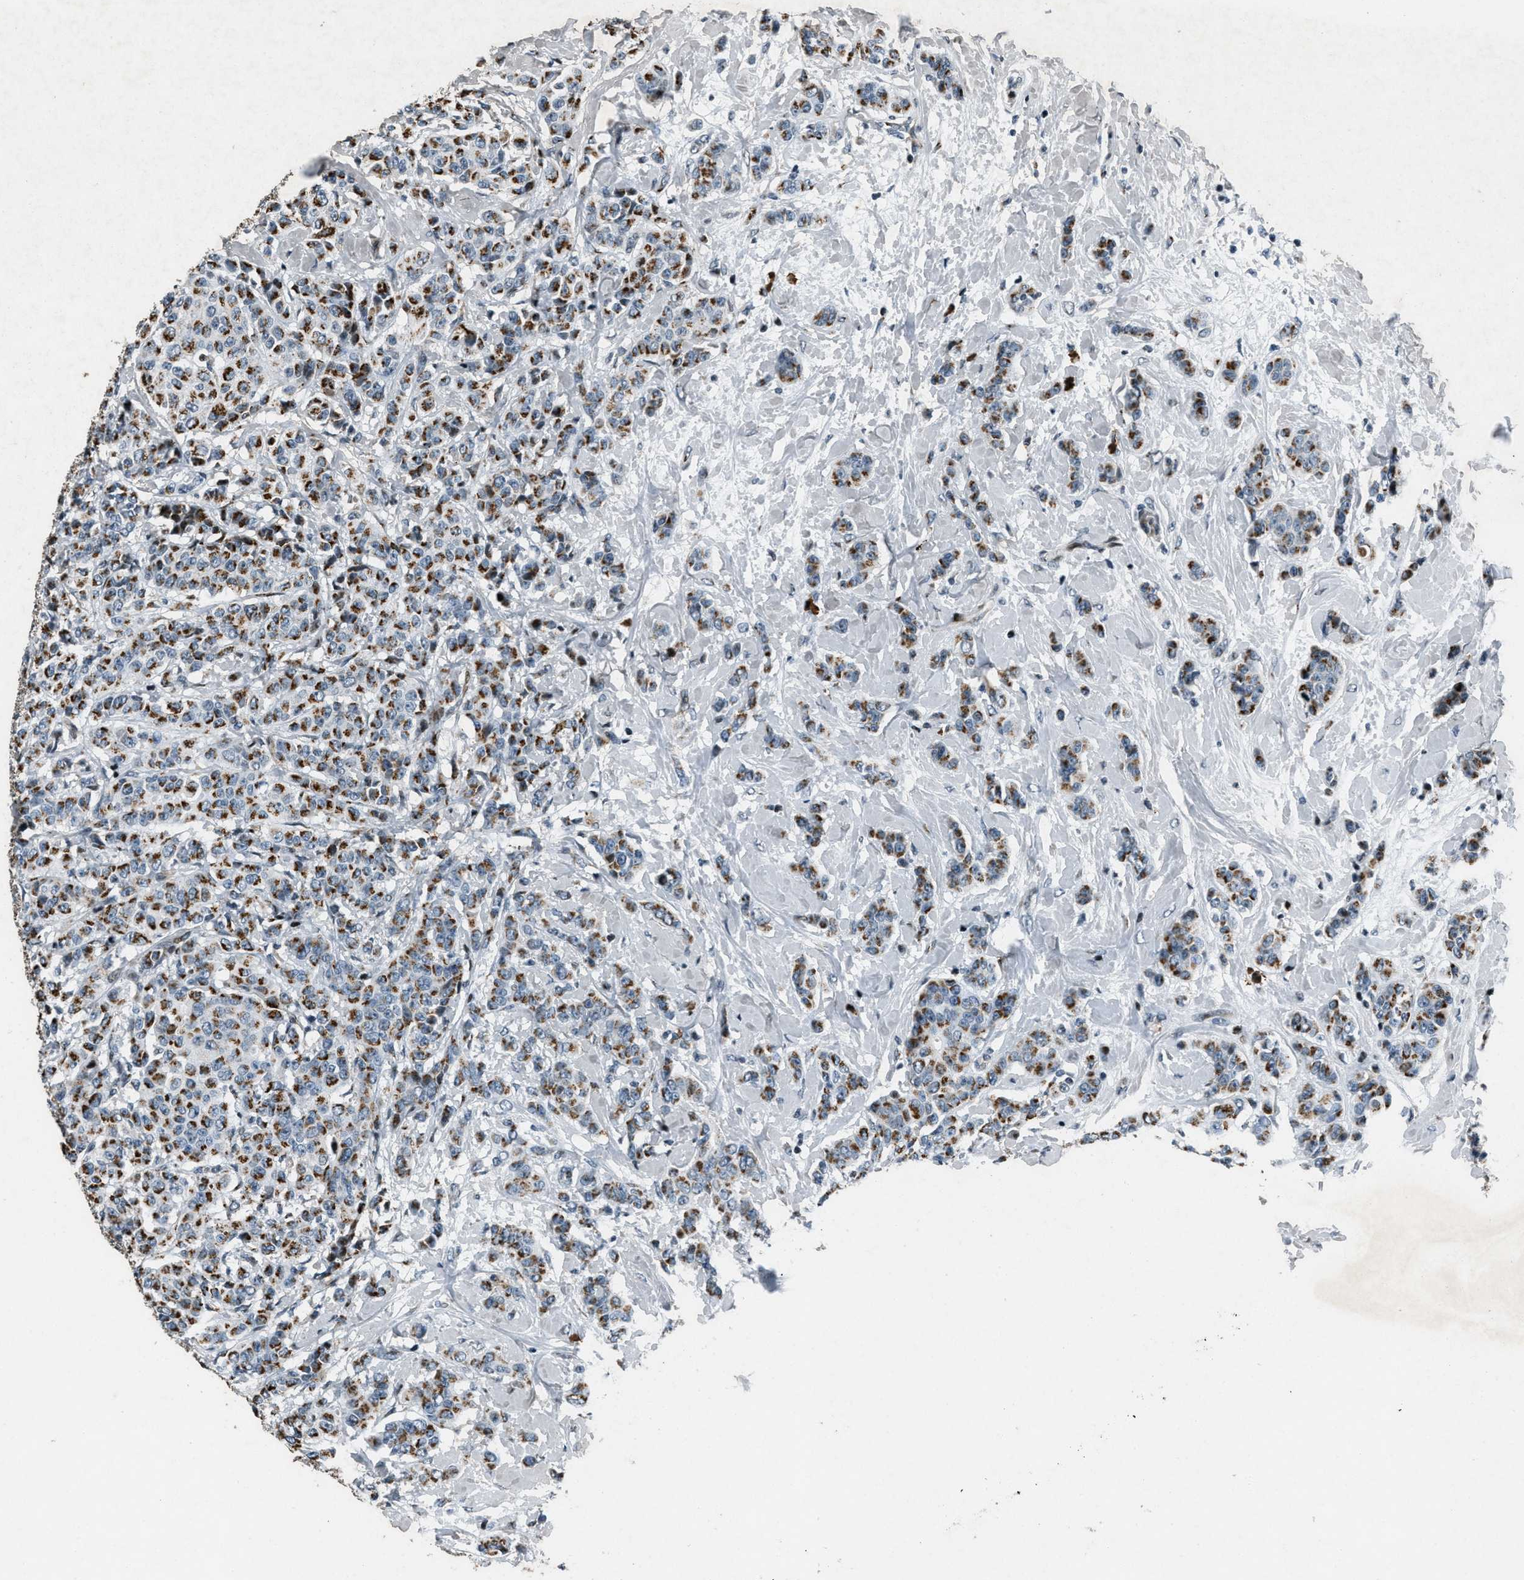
{"staining": {"intensity": "strong", "quantity": ">75%", "location": "cytoplasmic/membranous"}, "tissue": "breast cancer", "cell_type": "Tumor cells", "image_type": "cancer", "snomed": [{"axis": "morphology", "description": "Normal tissue, NOS"}, {"axis": "morphology", "description": "Duct carcinoma"}, {"axis": "topography", "description": "Breast"}], "caption": "Protein analysis of breast cancer tissue demonstrates strong cytoplasmic/membranous staining in approximately >75% of tumor cells. (DAB IHC, brown staining for protein, blue staining for nuclei).", "gene": "GPC6", "patient": {"sex": "female", "age": 40}}